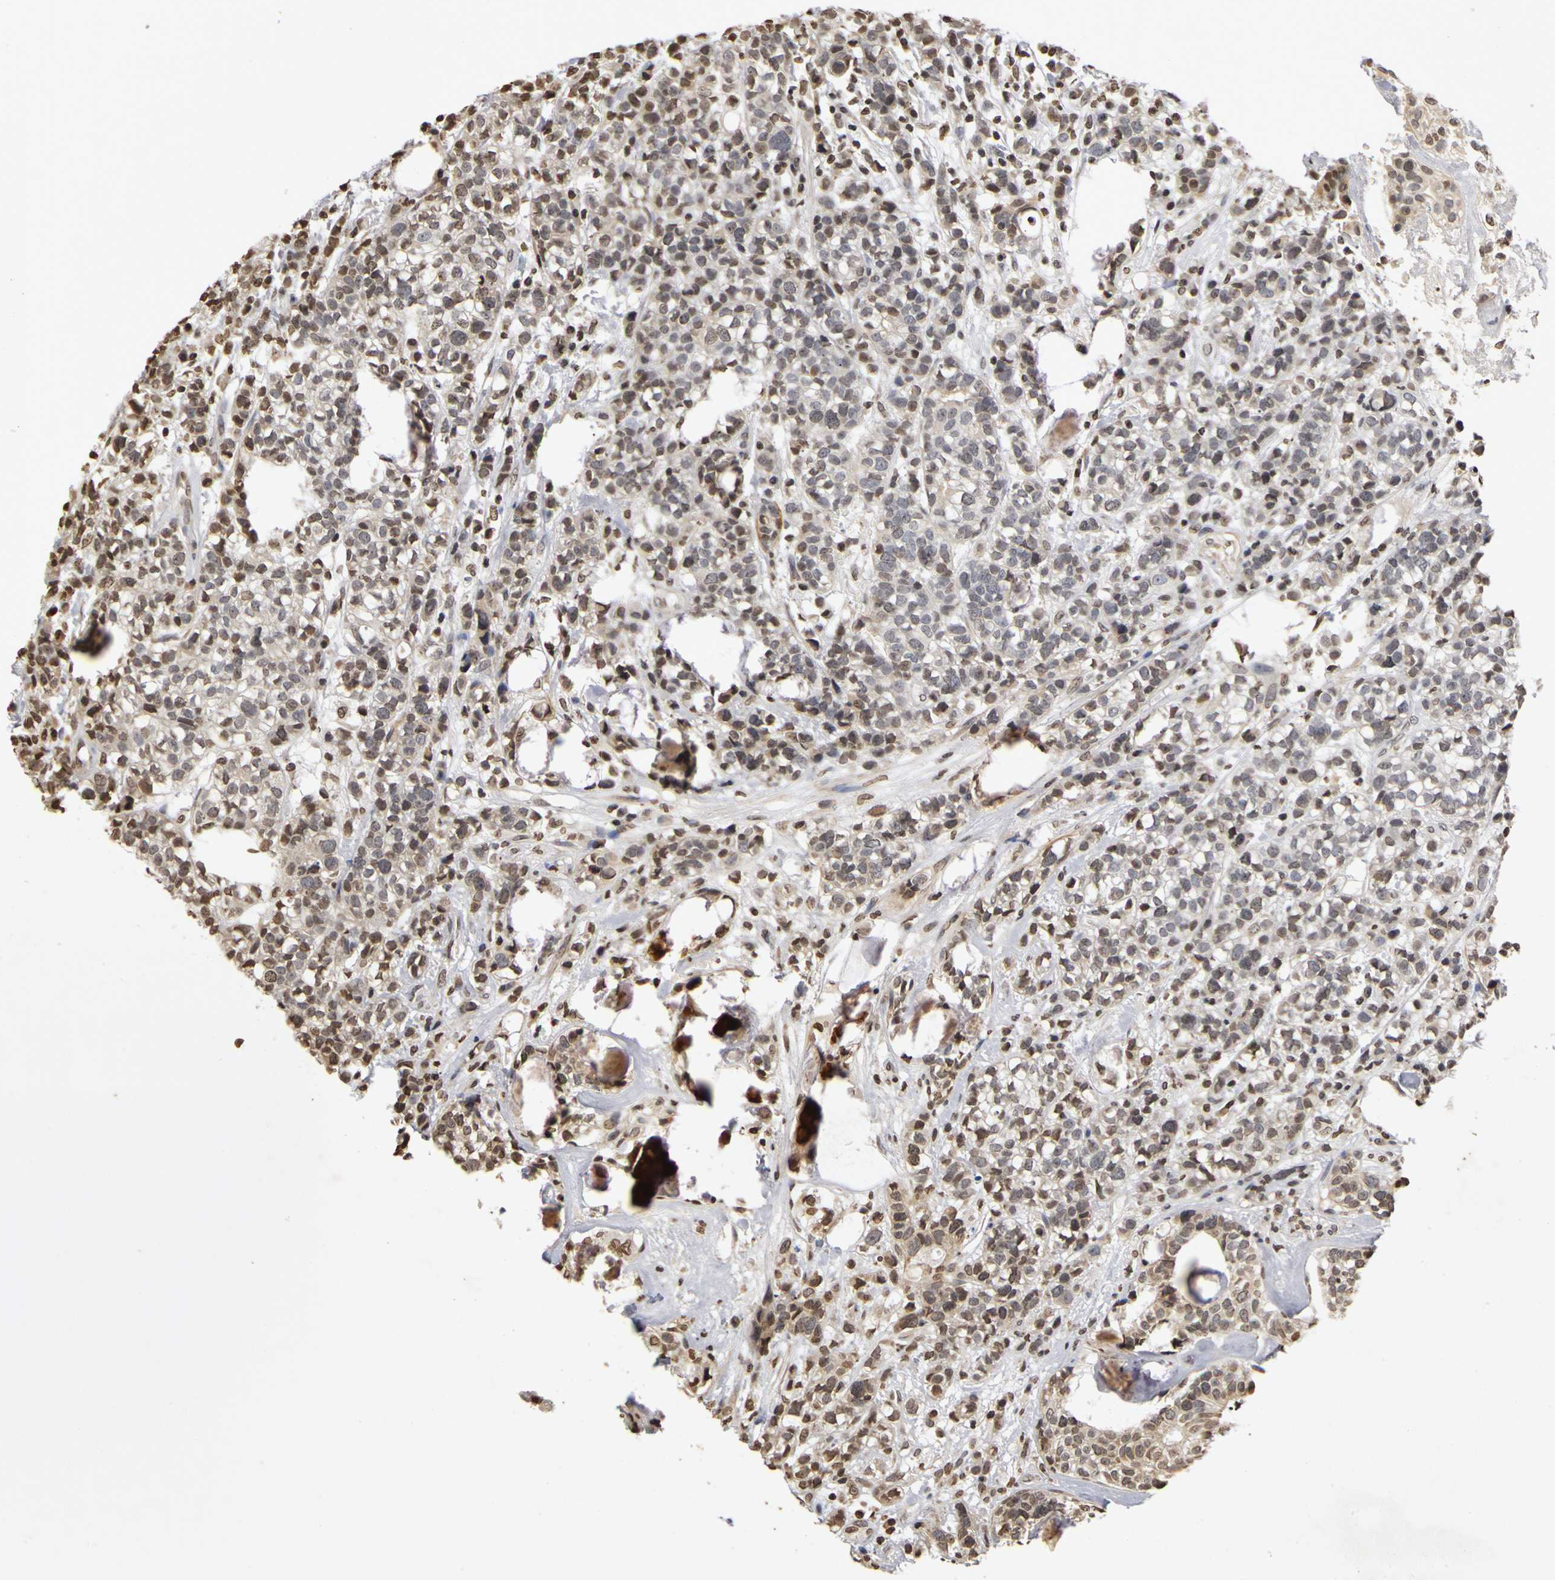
{"staining": {"intensity": "weak", "quantity": "25%-75%", "location": "nuclear"}, "tissue": "head and neck cancer", "cell_type": "Tumor cells", "image_type": "cancer", "snomed": [{"axis": "morphology", "description": "Adenocarcinoma, NOS"}, {"axis": "topography", "description": "Salivary gland"}, {"axis": "topography", "description": "Head-Neck"}], "caption": "Head and neck cancer stained with immunohistochemistry (IHC) exhibits weak nuclear expression in approximately 25%-75% of tumor cells. Nuclei are stained in blue.", "gene": "ERCC2", "patient": {"sex": "female", "age": 65}}